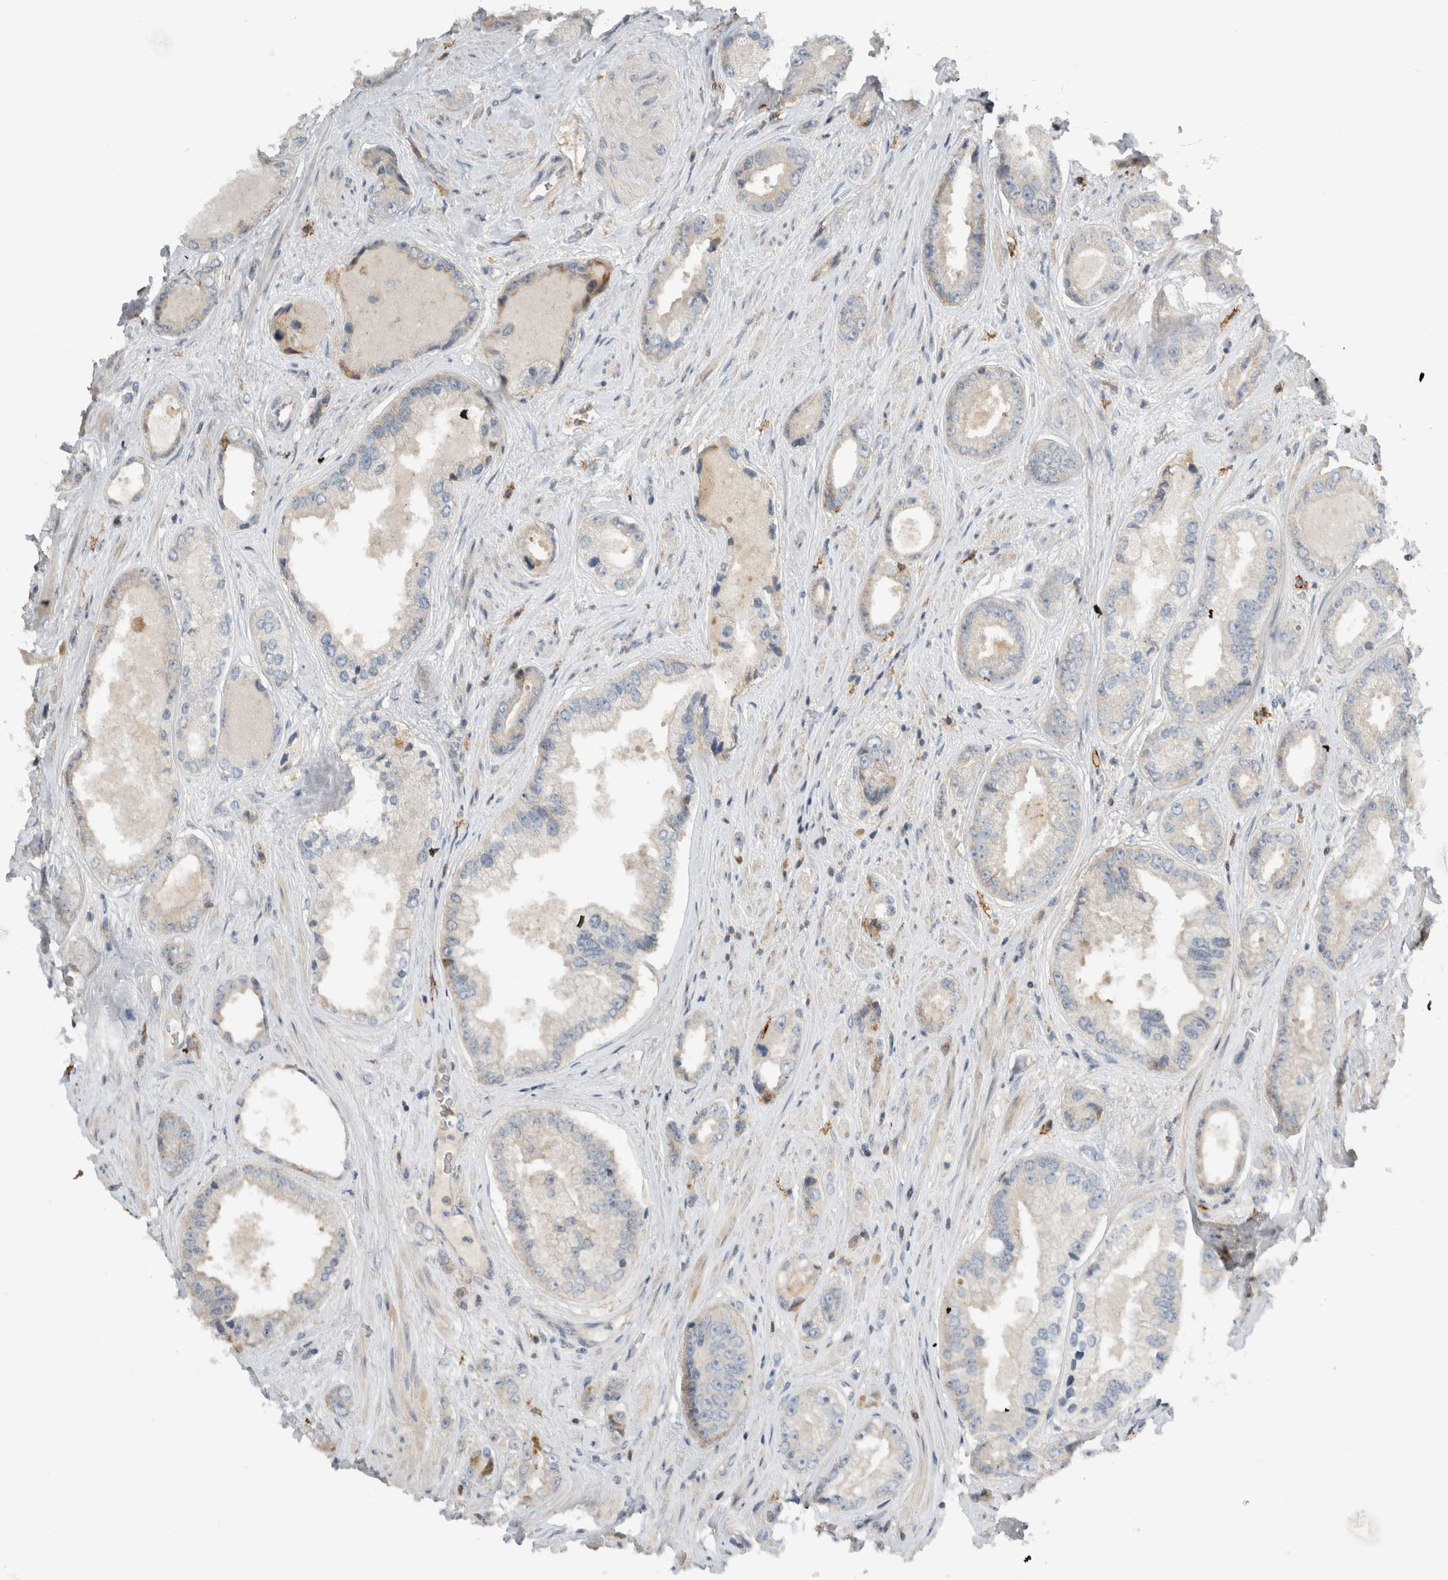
{"staining": {"intensity": "negative", "quantity": "none", "location": "none"}, "tissue": "prostate cancer", "cell_type": "Tumor cells", "image_type": "cancer", "snomed": [{"axis": "morphology", "description": "Adenocarcinoma, High grade"}, {"axis": "topography", "description": "Prostate"}], "caption": "An immunohistochemistry (IHC) histopathology image of prostate adenocarcinoma (high-grade) is shown. There is no staining in tumor cells of prostate adenocarcinoma (high-grade).", "gene": "ERCC6L2", "patient": {"sex": "male", "age": 61}}